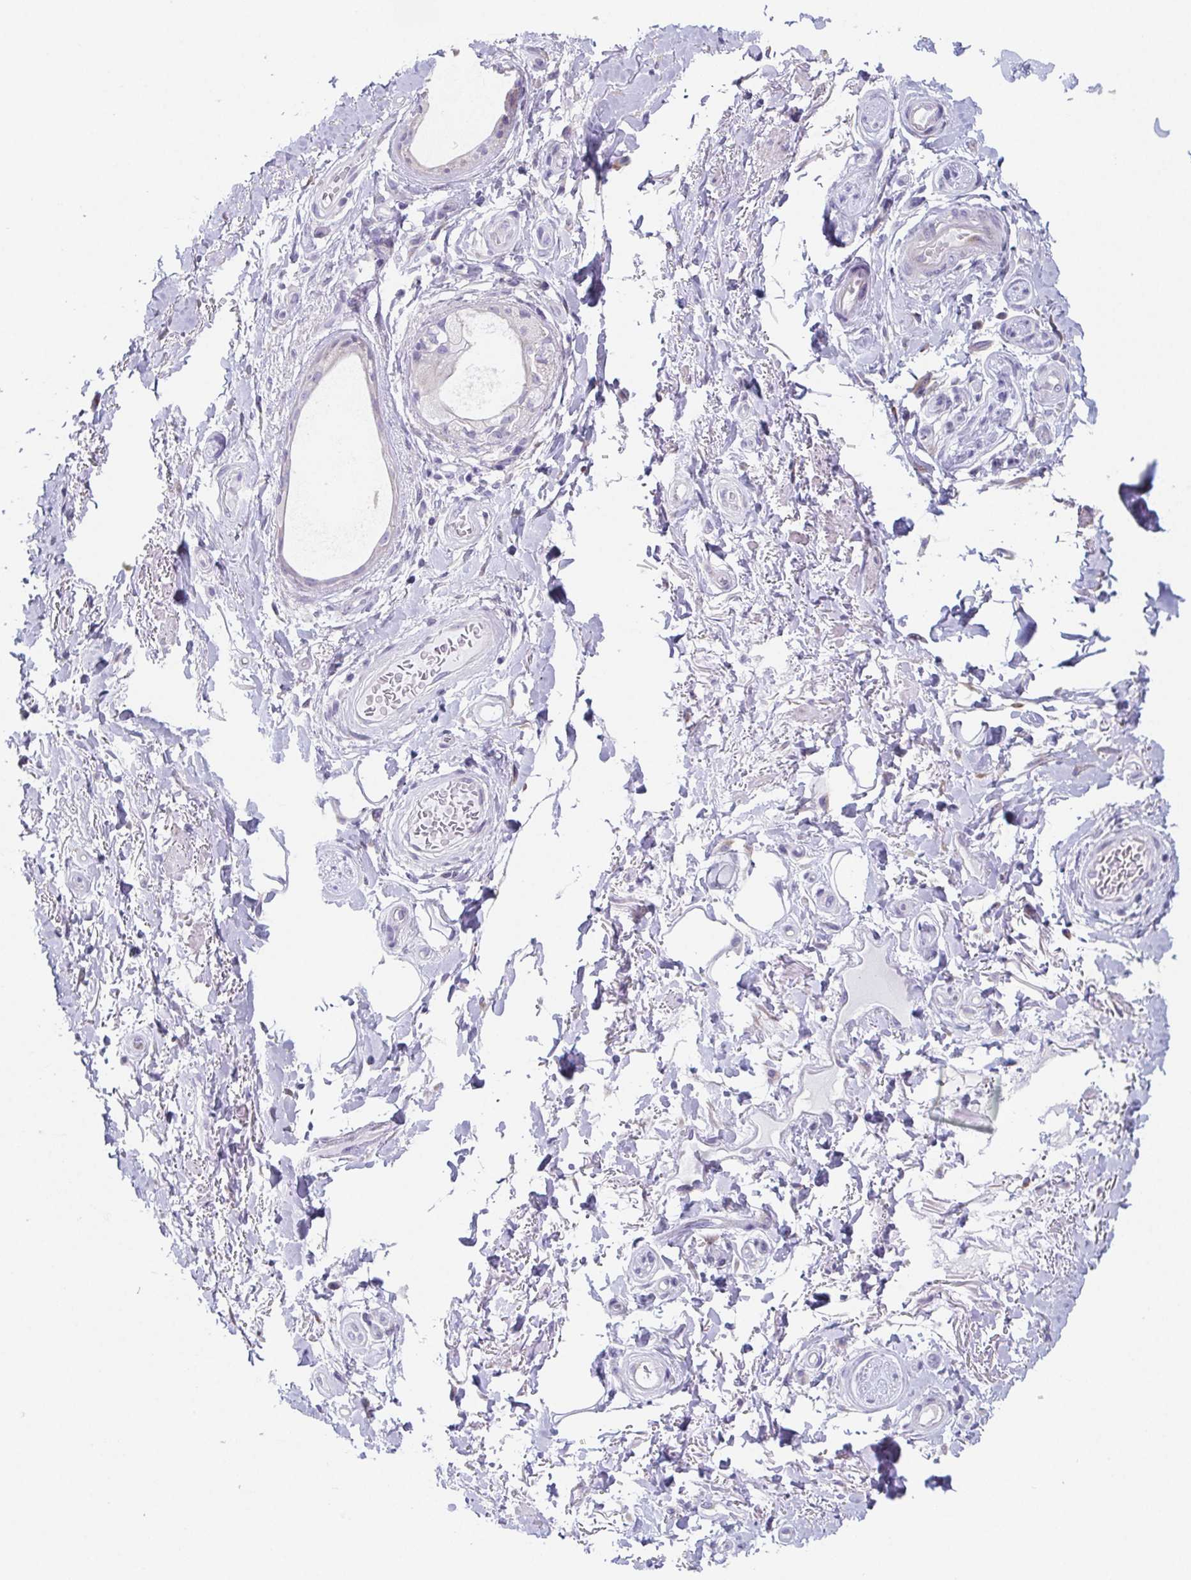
{"staining": {"intensity": "negative", "quantity": "none", "location": "none"}, "tissue": "adipose tissue", "cell_type": "Adipocytes", "image_type": "normal", "snomed": [{"axis": "morphology", "description": "Normal tissue, NOS"}, {"axis": "topography", "description": "Peripheral nerve tissue"}], "caption": "Immunohistochemistry photomicrograph of unremarkable adipose tissue stained for a protein (brown), which shows no staining in adipocytes.", "gene": "HDGFL1", "patient": {"sex": "male", "age": 51}}